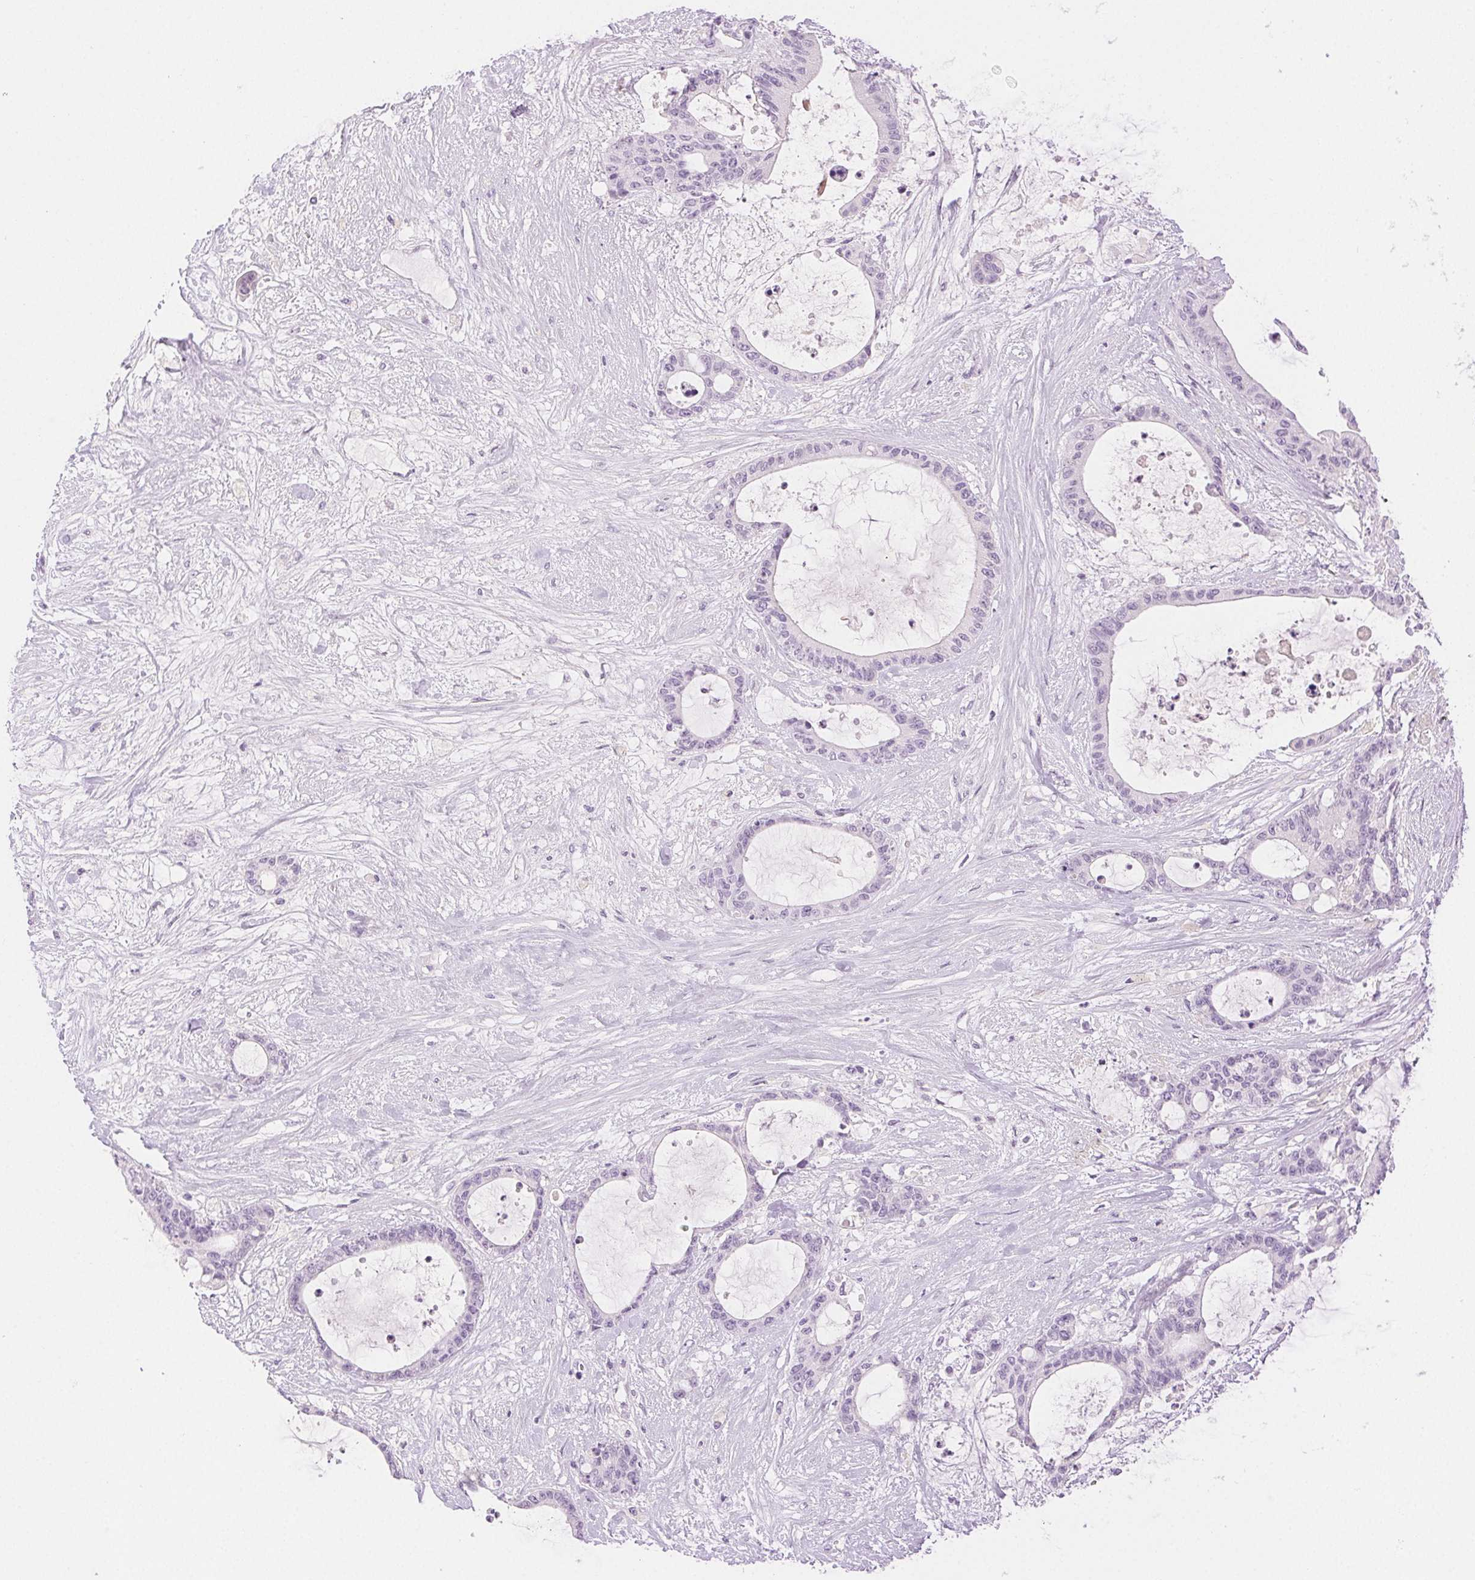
{"staining": {"intensity": "negative", "quantity": "none", "location": "none"}, "tissue": "liver cancer", "cell_type": "Tumor cells", "image_type": "cancer", "snomed": [{"axis": "morphology", "description": "Normal tissue, NOS"}, {"axis": "morphology", "description": "Cholangiocarcinoma"}, {"axis": "topography", "description": "Liver"}, {"axis": "topography", "description": "Peripheral nerve tissue"}], "caption": "Tumor cells are negative for brown protein staining in liver cholangiocarcinoma. (Stains: DAB (3,3'-diaminobenzidine) immunohistochemistry with hematoxylin counter stain, Microscopy: brightfield microscopy at high magnification).", "gene": "SPACA4", "patient": {"sex": "female", "age": 73}}